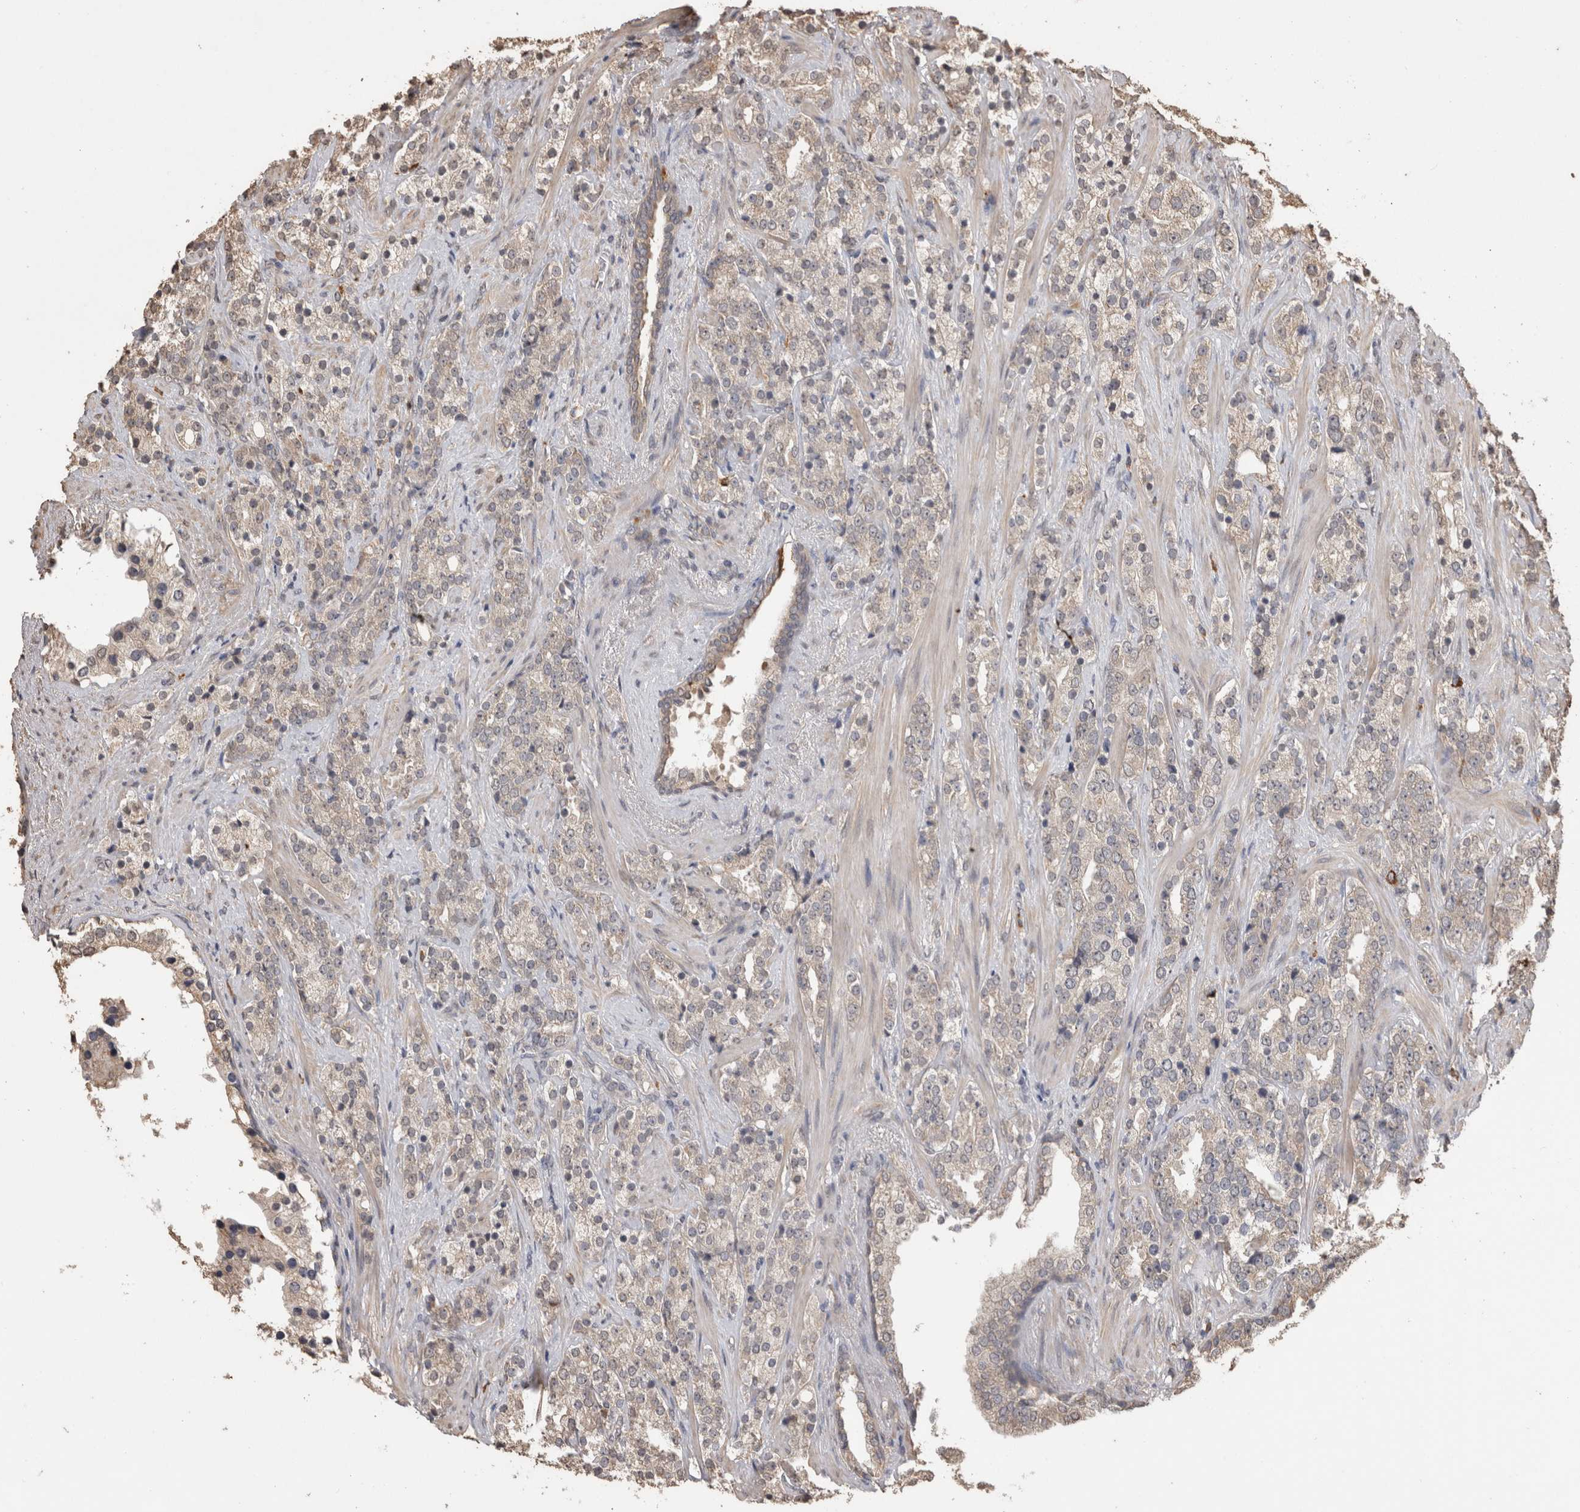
{"staining": {"intensity": "negative", "quantity": "none", "location": "none"}, "tissue": "prostate cancer", "cell_type": "Tumor cells", "image_type": "cancer", "snomed": [{"axis": "morphology", "description": "Adenocarcinoma, High grade"}, {"axis": "topography", "description": "Prostate"}], "caption": "Immunohistochemical staining of prostate cancer displays no significant staining in tumor cells. (Stains: DAB IHC with hematoxylin counter stain, Microscopy: brightfield microscopy at high magnification).", "gene": "SOCS5", "patient": {"sex": "male", "age": 71}}